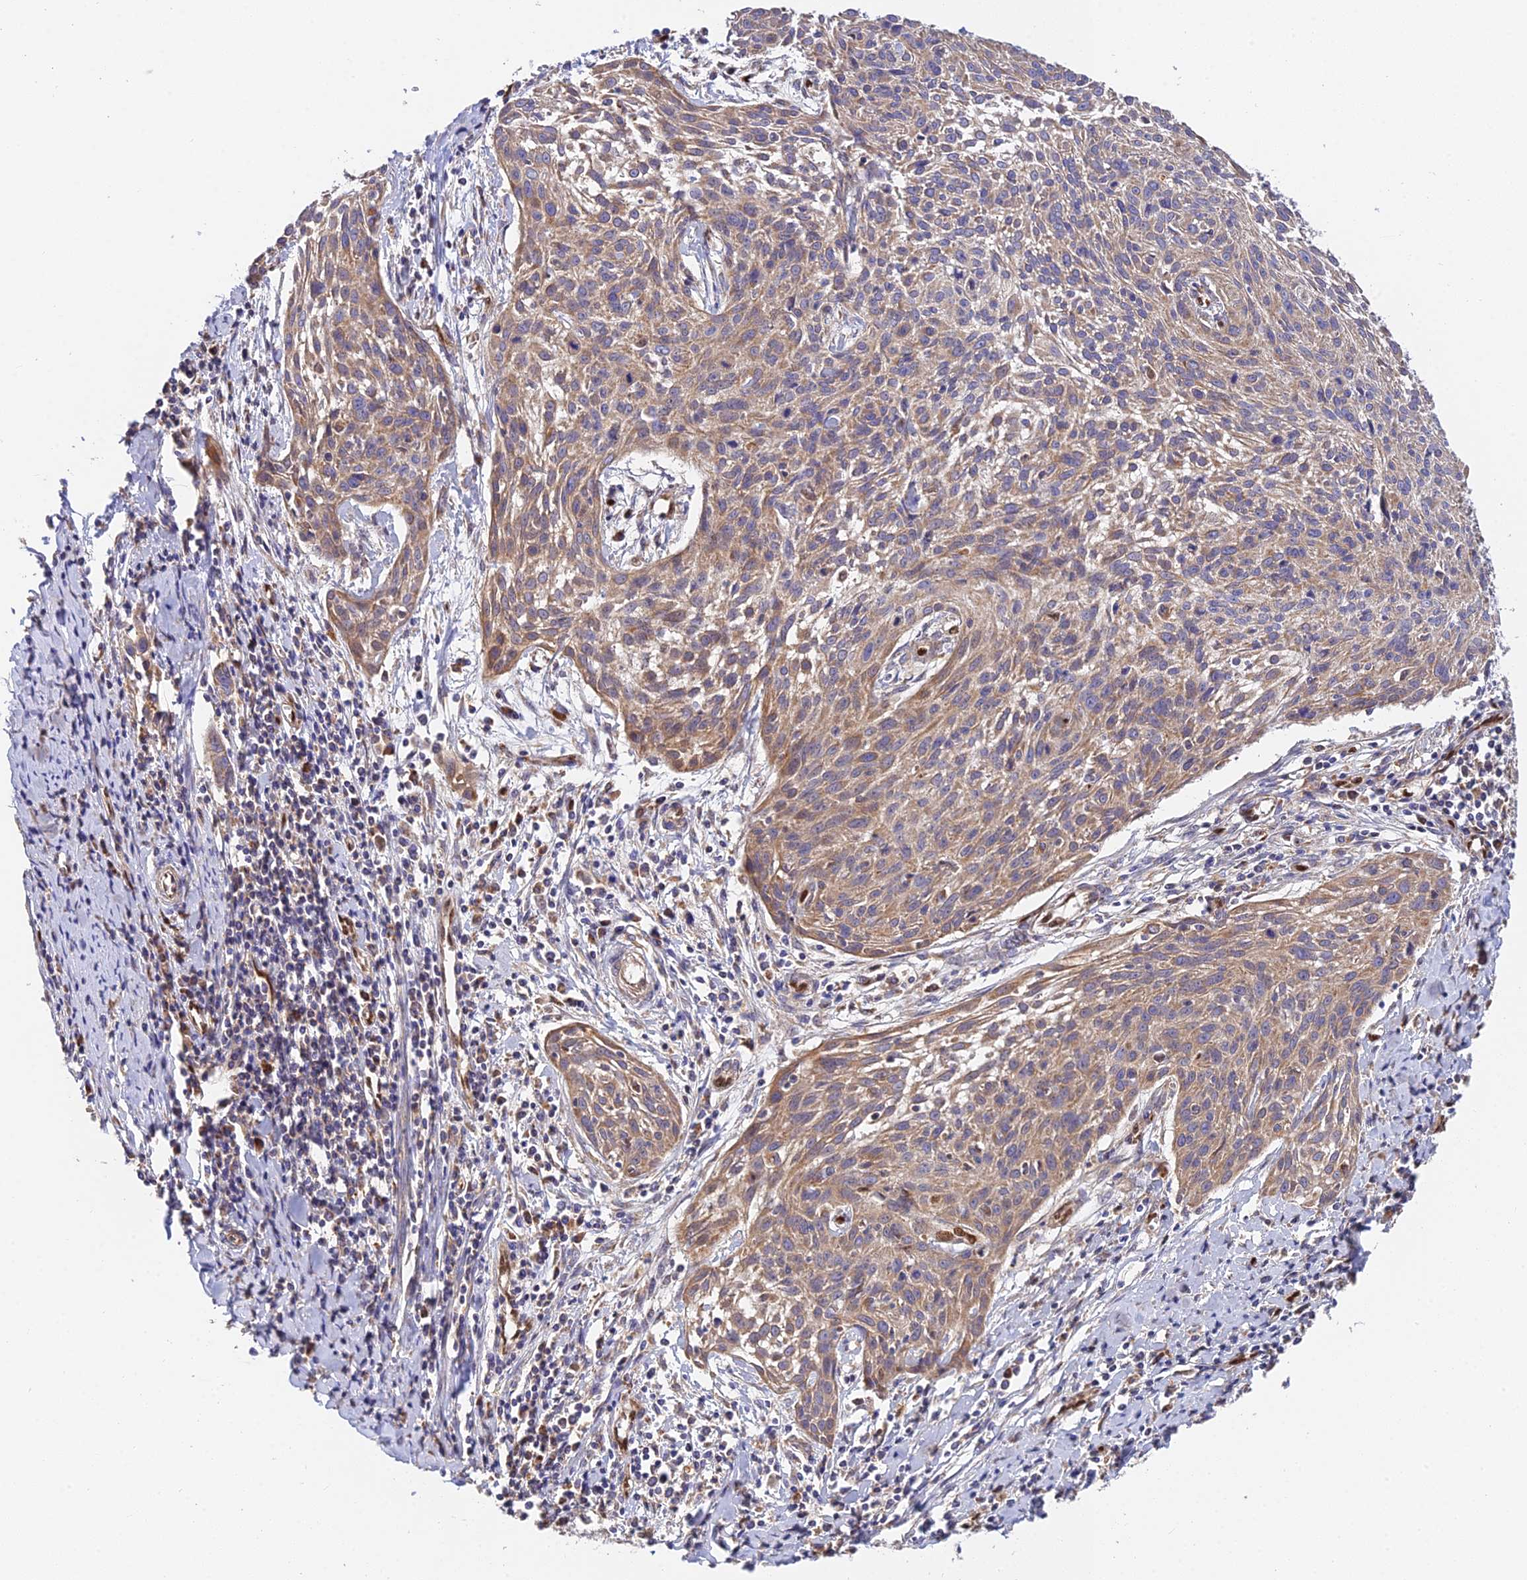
{"staining": {"intensity": "moderate", "quantity": ">75%", "location": "cytoplasmic/membranous"}, "tissue": "cervical cancer", "cell_type": "Tumor cells", "image_type": "cancer", "snomed": [{"axis": "morphology", "description": "Squamous cell carcinoma, NOS"}, {"axis": "topography", "description": "Cervix"}], "caption": "Immunohistochemical staining of cervical cancer shows medium levels of moderate cytoplasmic/membranous expression in about >75% of tumor cells. (DAB IHC with brightfield microscopy, high magnification).", "gene": "PODNL1", "patient": {"sex": "female", "age": 51}}